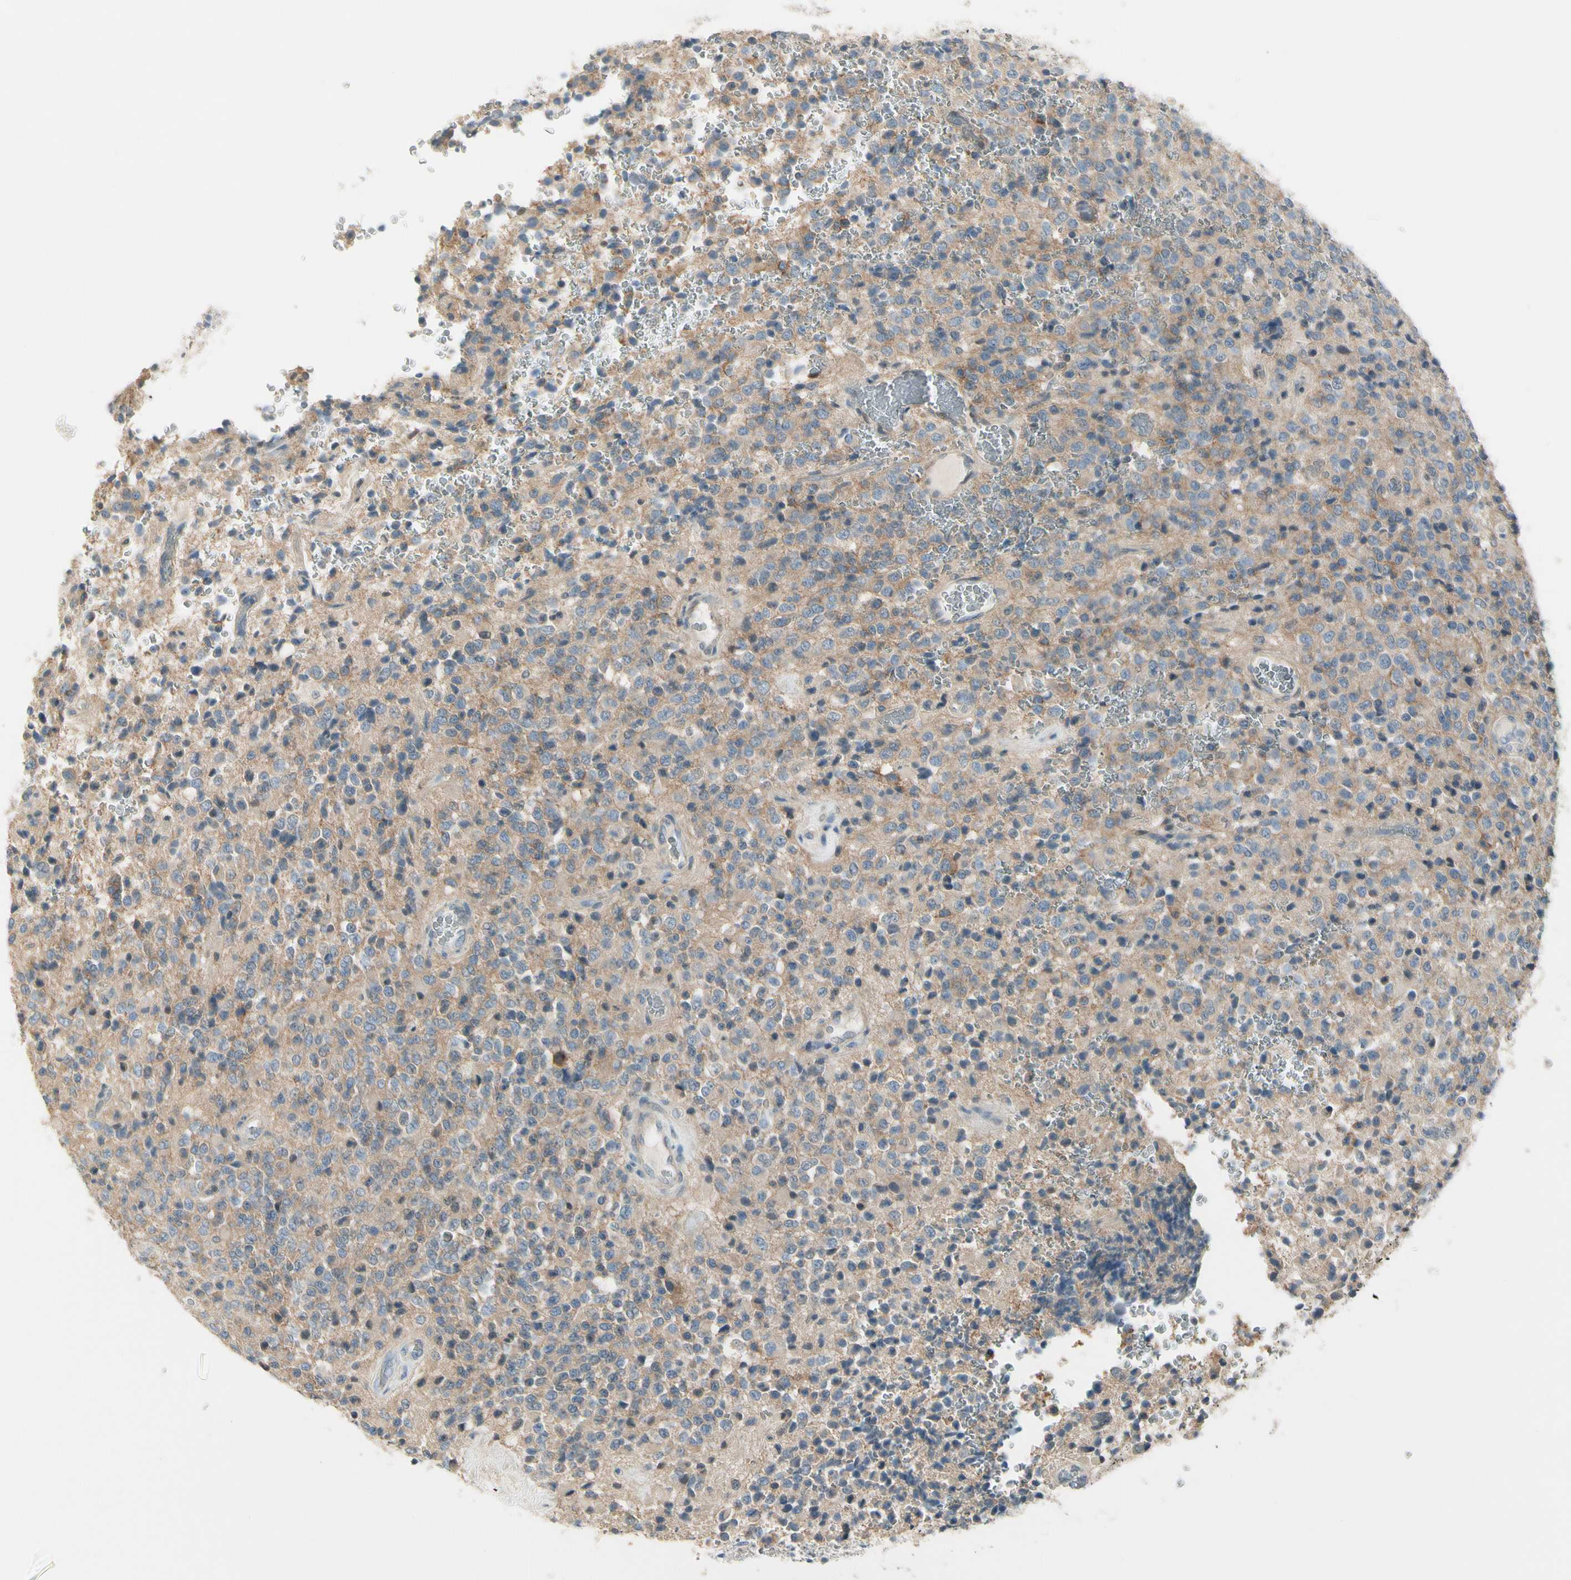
{"staining": {"intensity": "weak", "quantity": "25%-75%", "location": "cytoplasmic/membranous"}, "tissue": "glioma", "cell_type": "Tumor cells", "image_type": "cancer", "snomed": [{"axis": "morphology", "description": "Glioma, malignant, High grade"}, {"axis": "topography", "description": "pancreas cauda"}], "caption": "Malignant high-grade glioma was stained to show a protein in brown. There is low levels of weak cytoplasmic/membranous expression in approximately 25%-75% of tumor cells. (DAB (3,3'-diaminobenzidine) IHC with brightfield microscopy, high magnification).", "gene": "CYP2E1", "patient": {"sex": "male", "age": 60}}